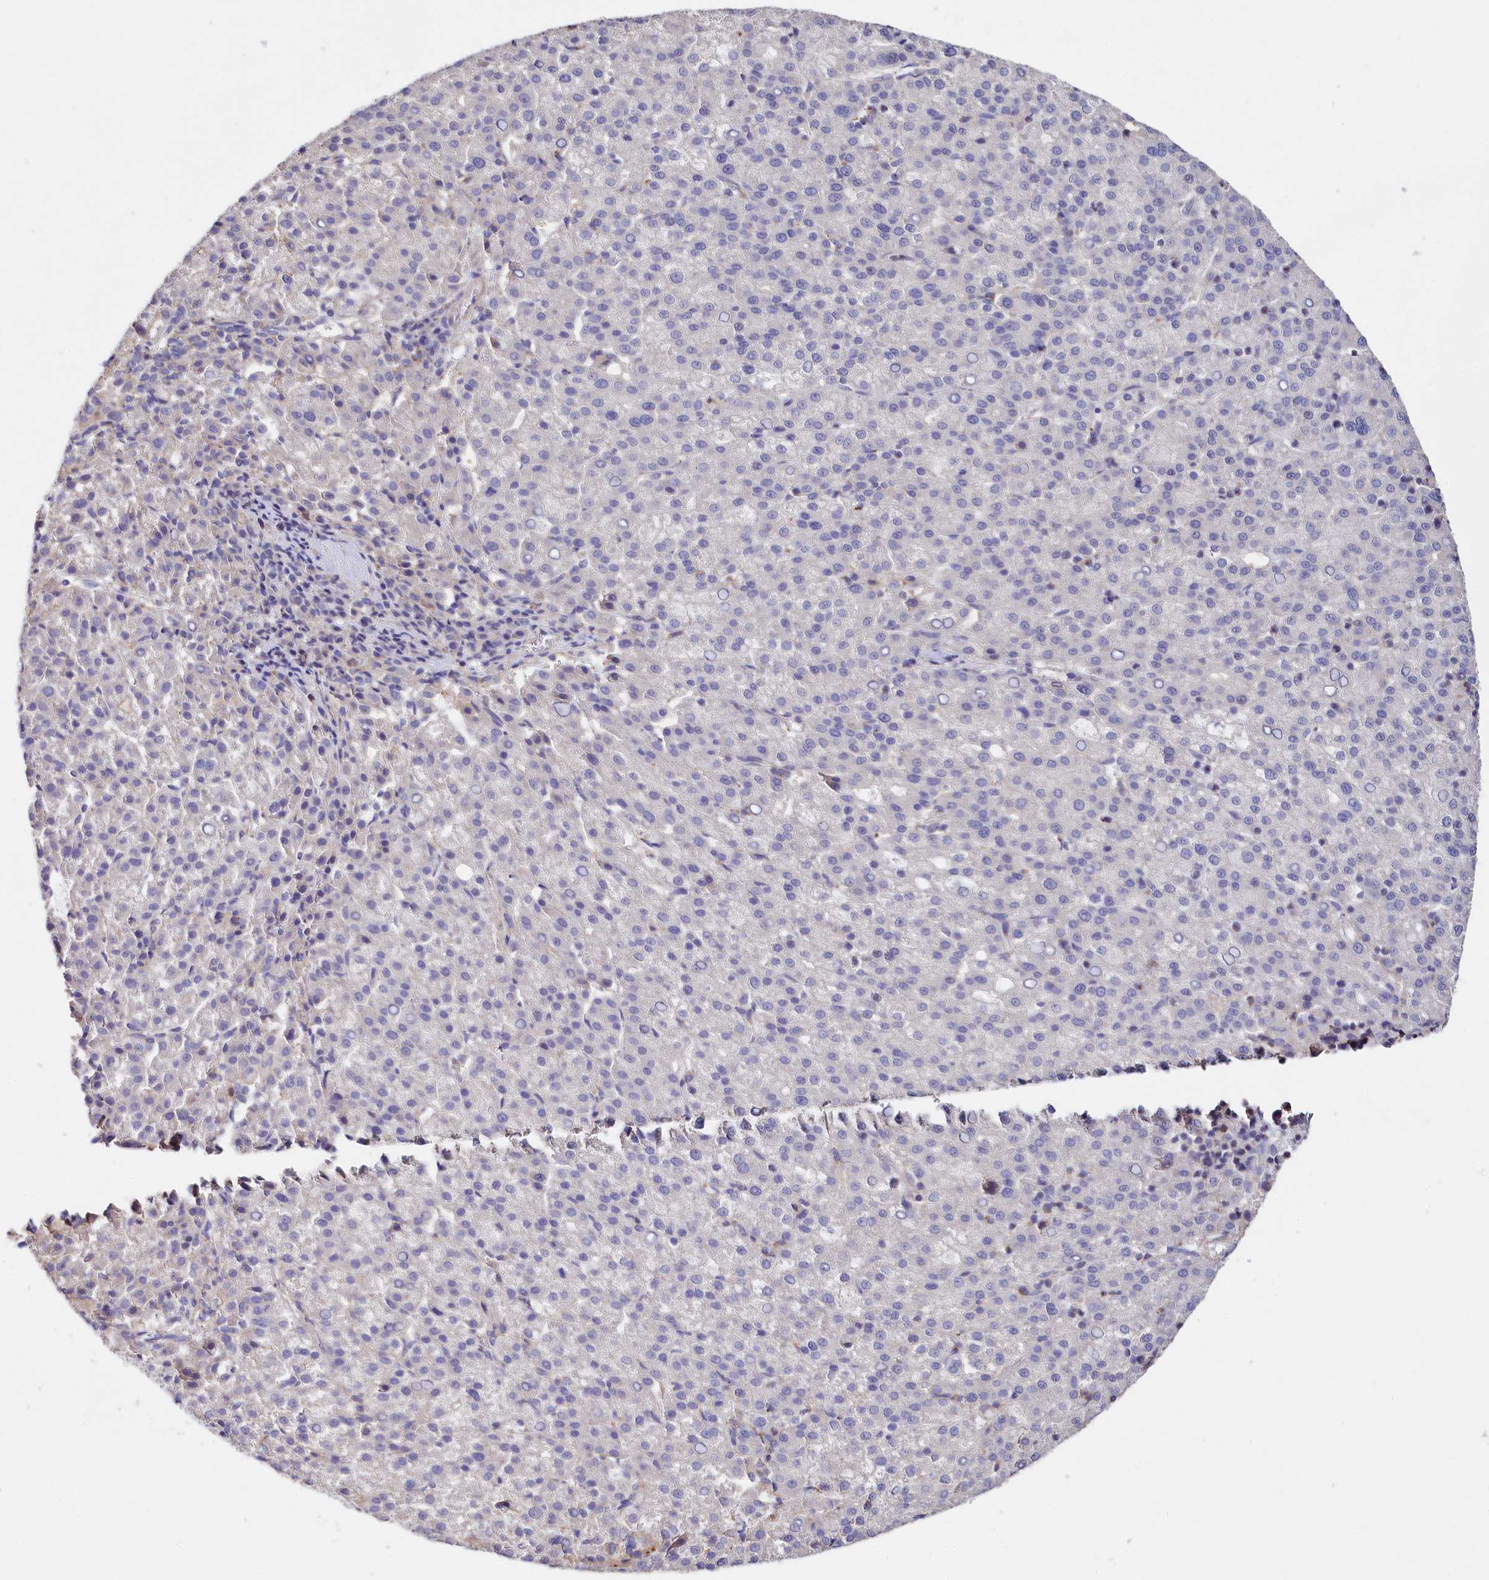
{"staining": {"intensity": "negative", "quantity": "none", "location": "none"}, "tissue": "liver cancer", "cell_type": "Tumor cells", "image_type": "cancer", "snomed": [{"axis": "morphology", "description": "Carcinoma, Hepatocellular, NOS"}, {"axis": "topography", "description": "Liver"}], "caption": "Histopathology image shows no protein staining in tumor cells of liver cancer (hepatocellular carcinoma) tissue.", "gene": "RPUSD3", "patient": {"sex": "female", "age": 58}}